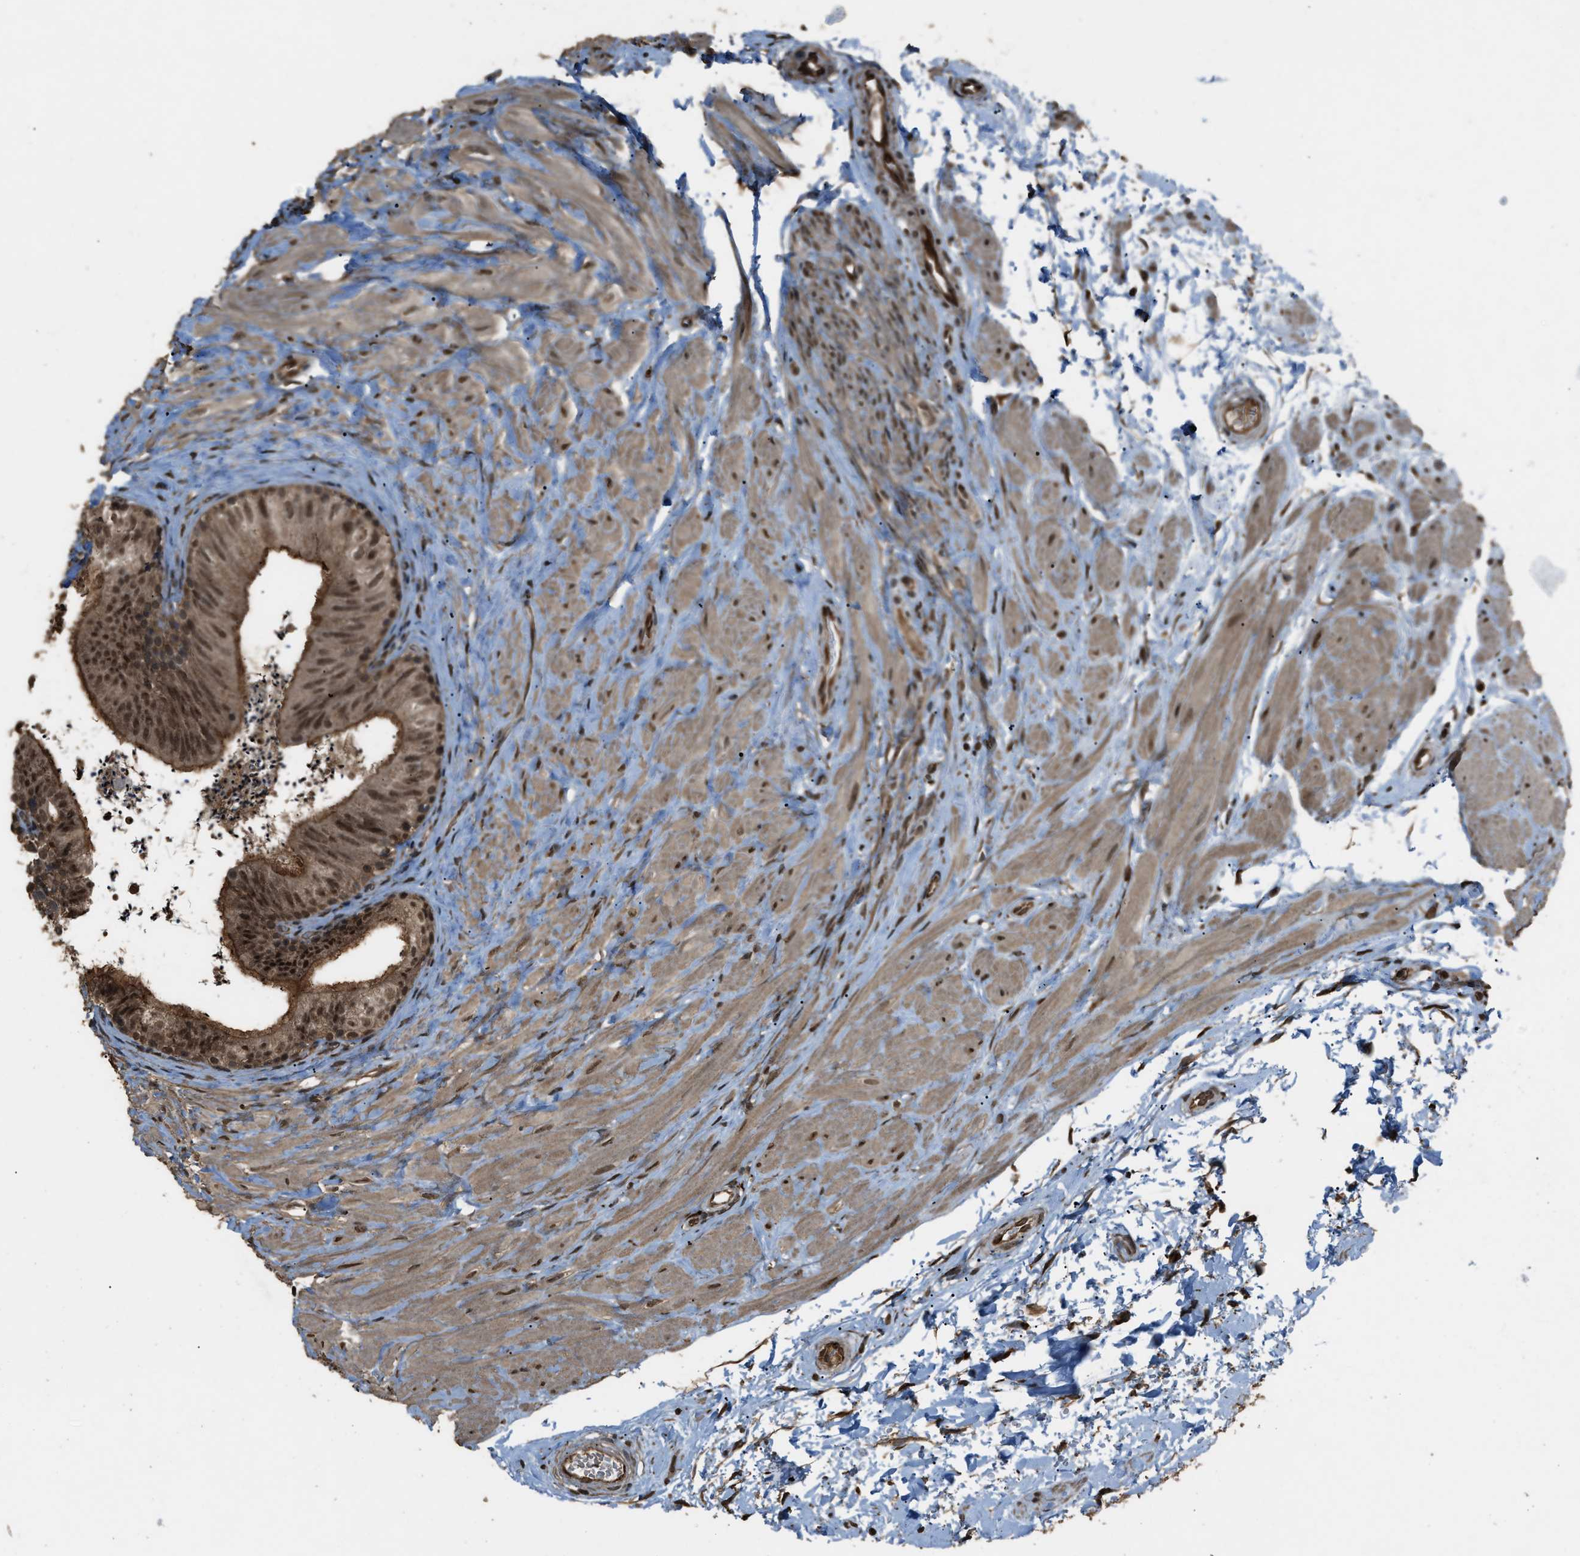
{"staining": {"intensity": "strong", "quantity": ">75%", "location": "cytoplasmic/membranous,nuclear"}, "tissue": "epididymis", "cell_type": "Glandular cells", "image_type": "normal", "snomed": [{"axis": "morphology", "description": "Normal tissue, NOS"}, {"axis": "topography", "description": "Epididymis"}], "caption": "High-power microscopy captured an IHC image of unremarkable epididymis, revealing strong cytoplasmic/membranous,nuclear expression in about >75% of glandular cells.", "gene": "SERTAD2", "patient": {"sex": "male", "age": 56}}